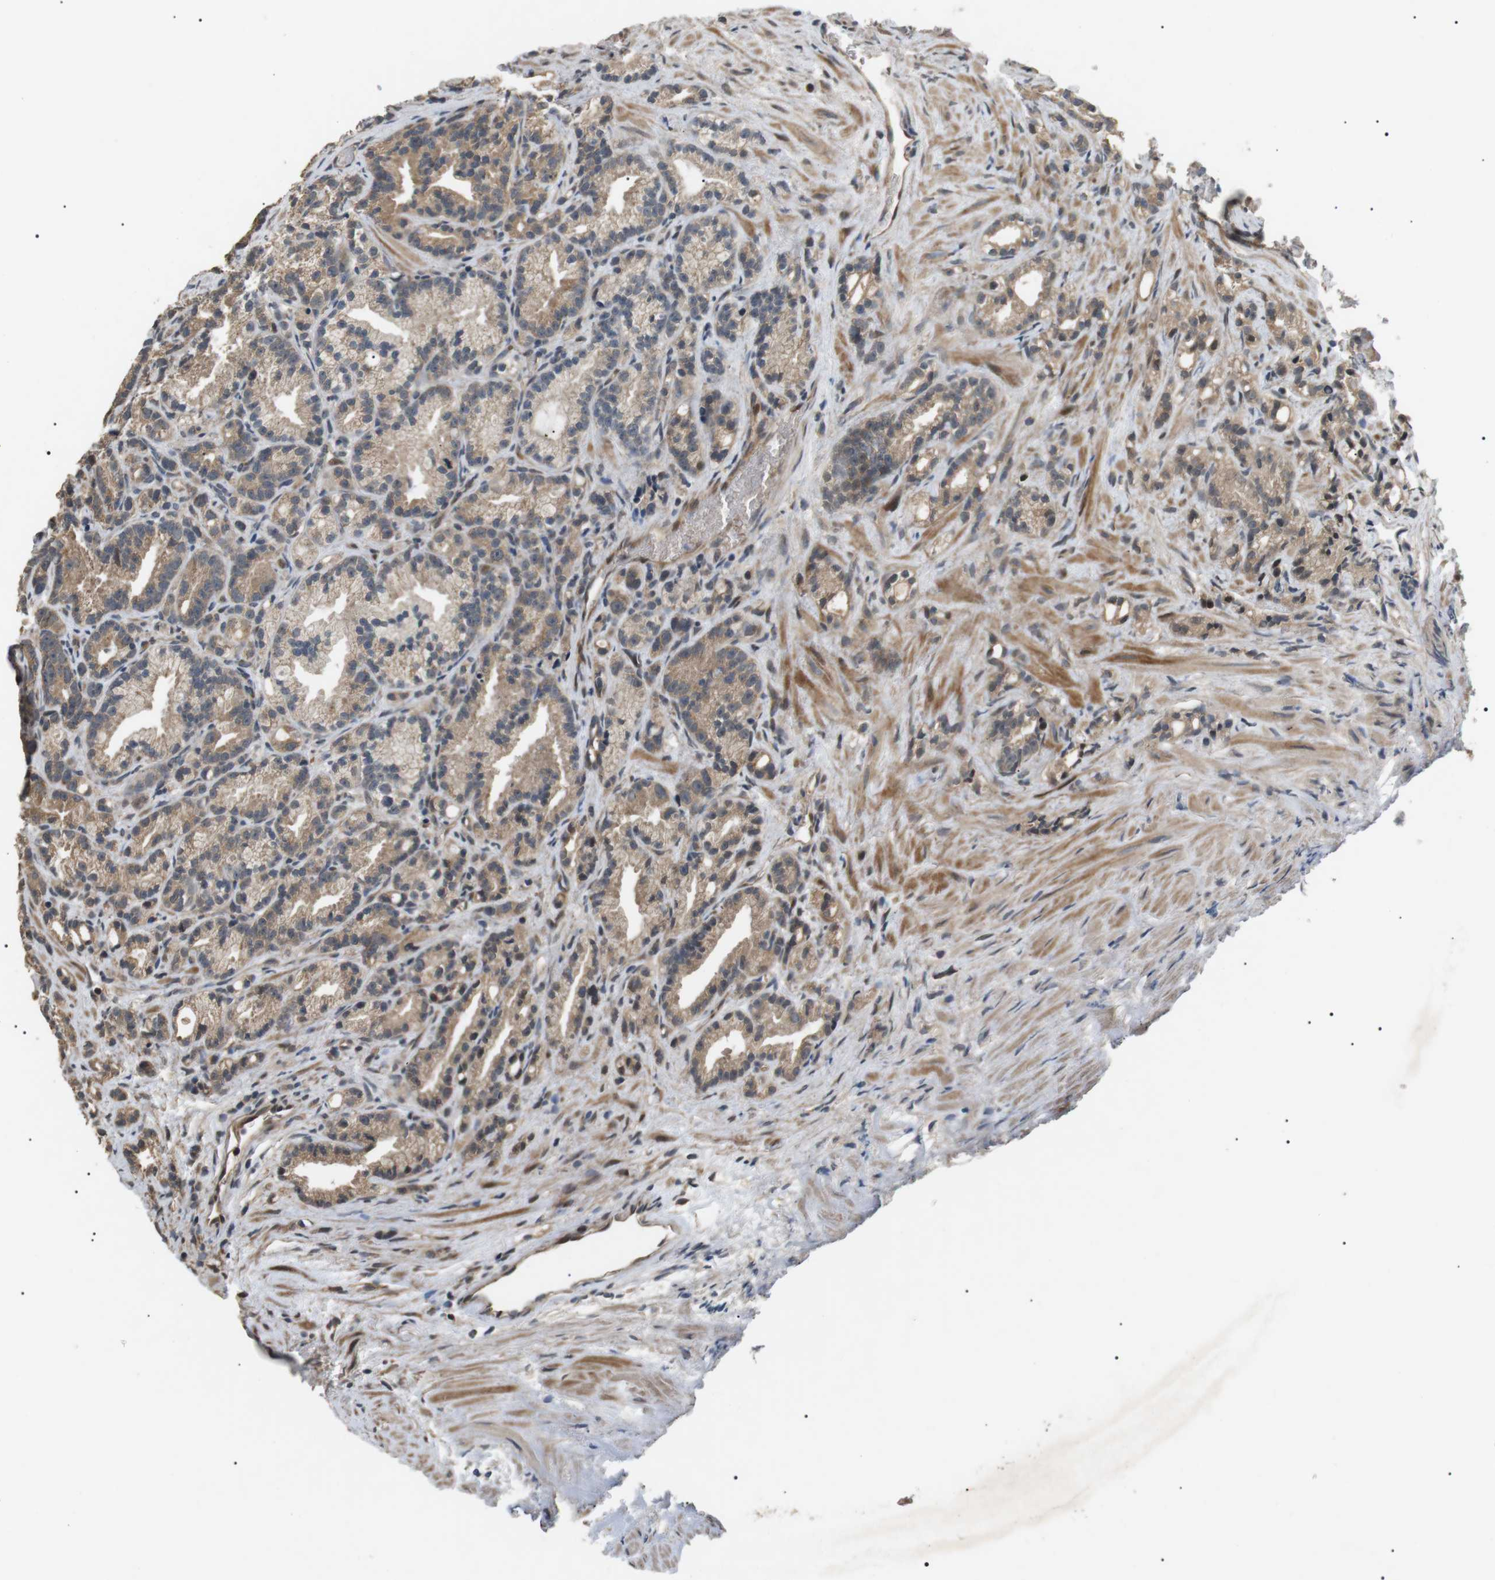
{"staining": {"intensity": "weak", "quantity": ">75%", "location": "cytoplasmic/membranous"}, "tissue": "prostate cancer", "cell_type": "Tumor cells", "image_type": "cancer", "snomed": [{"axis": "morphology", "description": "Adenocarcinoma, Low grade"}, {"axis": "topography", "description": "Prostate"}], "caption": "Human prostate cancer (low-grade adenocarcinoma) stained with a protein marker reveals weak staining in tumor cells.", "gene": "HSPA13", "patient": {"sex": "male", "age": 89}}